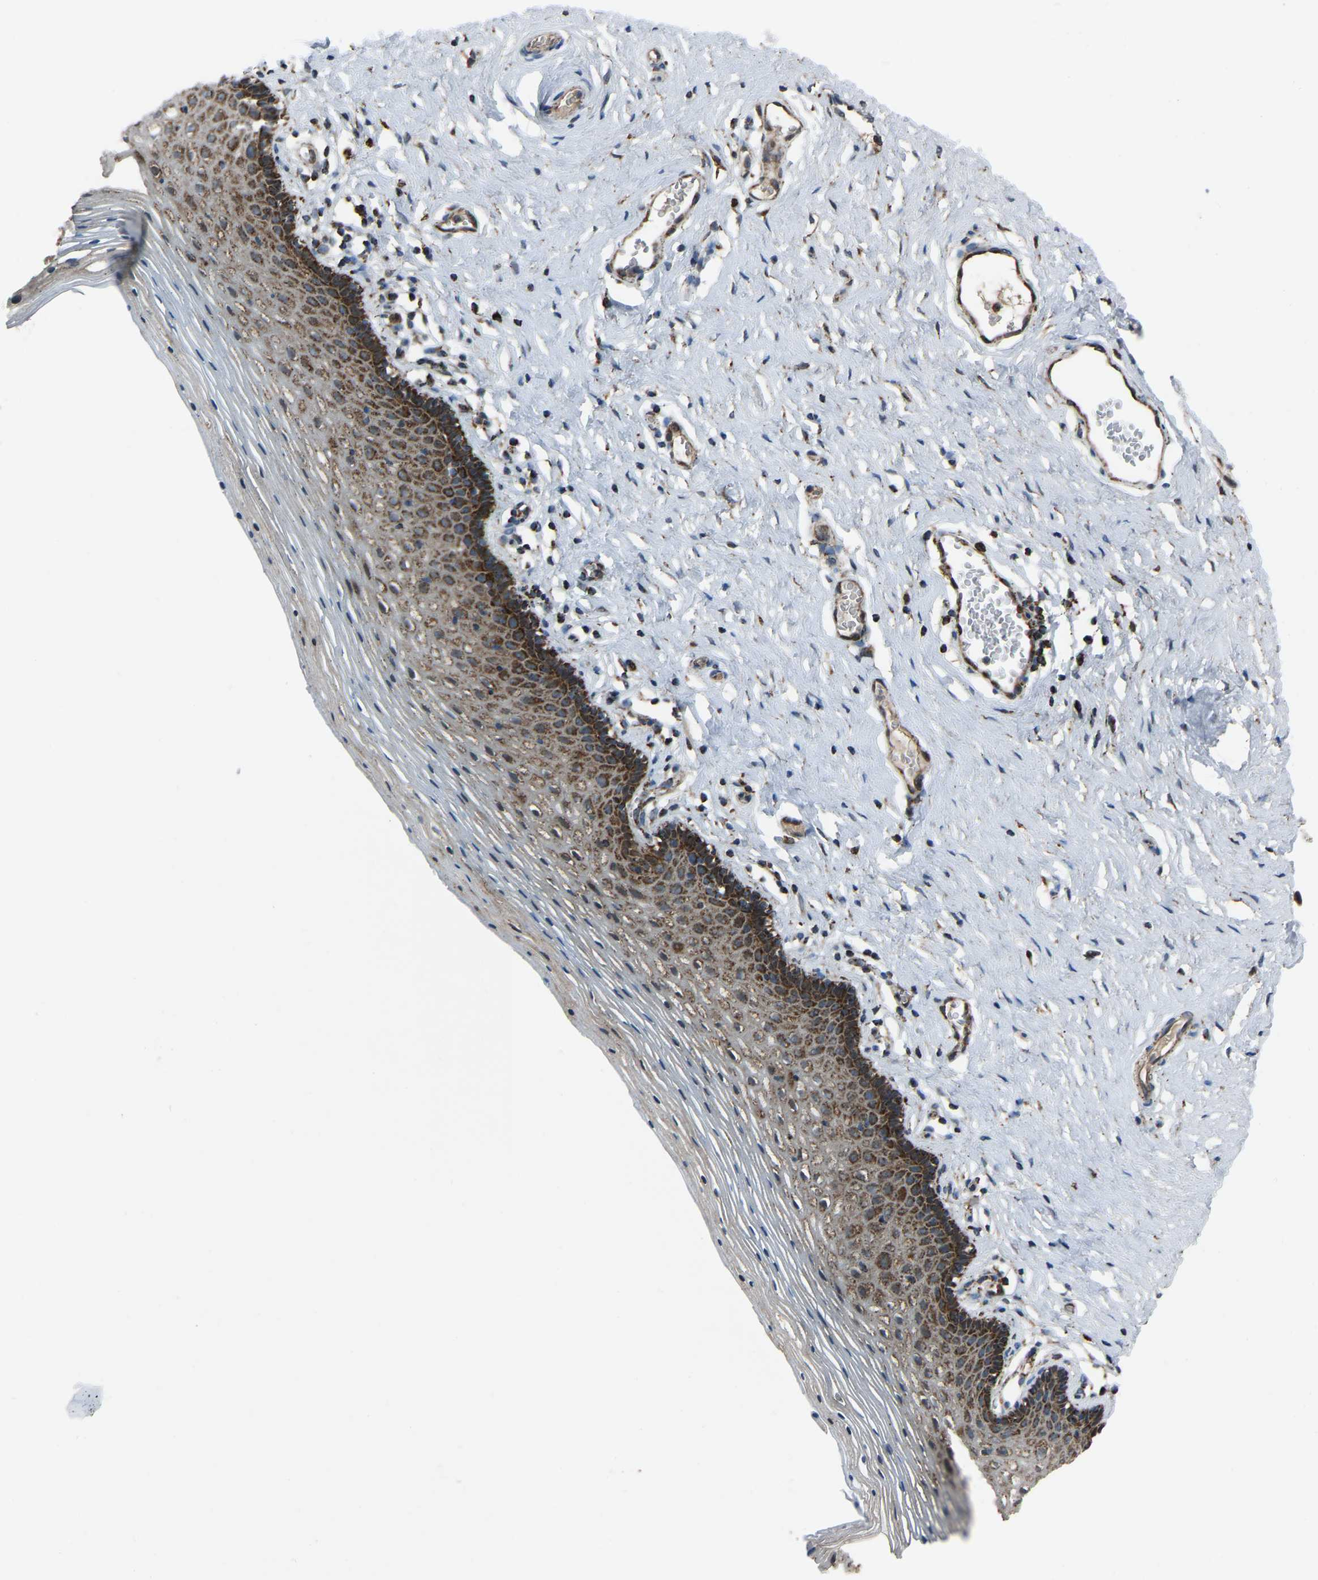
{"staining": {"intensity": "strong", "quantity": "<25%", "location": "cytoplasmic/membranous"}, "tissue": "vagina", "cell_type": "Squamous epithelial cells", "image_type": "normal", "snomed": [{"axis": "morphology", "description": "Normal tissue, NOS"}, {"axis": "topography", "description": "Vagina"}], "caption": "Protein expression analysis of benign vagina displays strong cytoplasmic/membranous expression in about <25% of squamous epithelial cells. Immunohistochemistry stains the protein of interest in brown and the nuclei are stained blue.", "gene": "AKR1A1", "patient": {"sex": "female", "age": 32}}